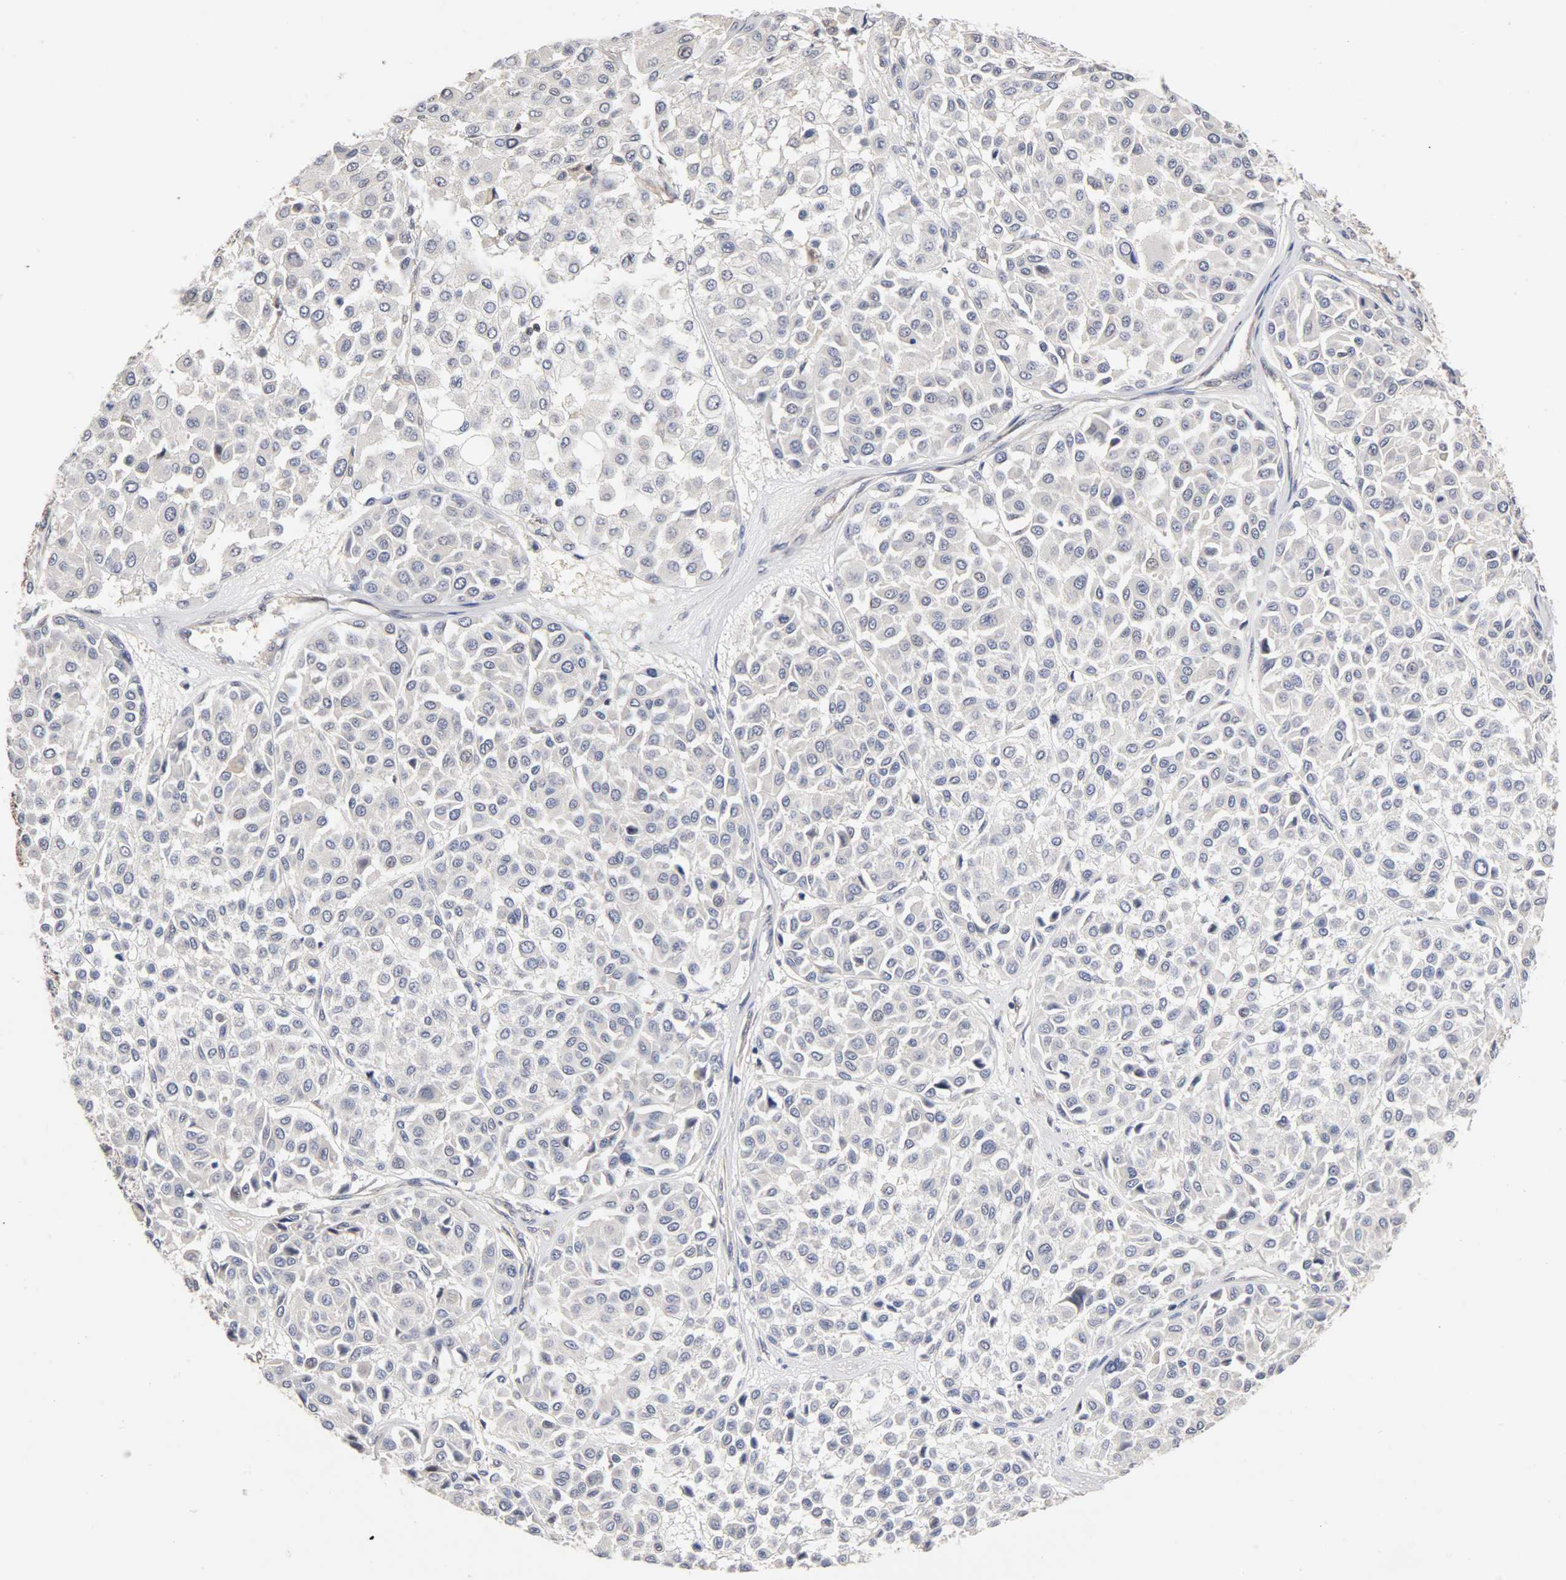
{"staining": {"intensity": "negative", "quantity": "none", "location": "none"}, "tissue": "melanoma", "cell_type": "Tumor cells", "image_type": "cancer", "snomed": [{"axis": "morphology", "description": "Malignant melanoma, Metastatic site"}, {"axis": "topography", "description": "Soft tissue"}], "caption": "An immunohistochemistry photomicrograph of melanoma is shown. There is no staining in tumor cells of melanoma. The staining is performed using DAB brown chromogen with nuclei counter-stained in using hematoxylin.", "gene": "UBE2M", "patient": {"sex": "male", "age": 41}}